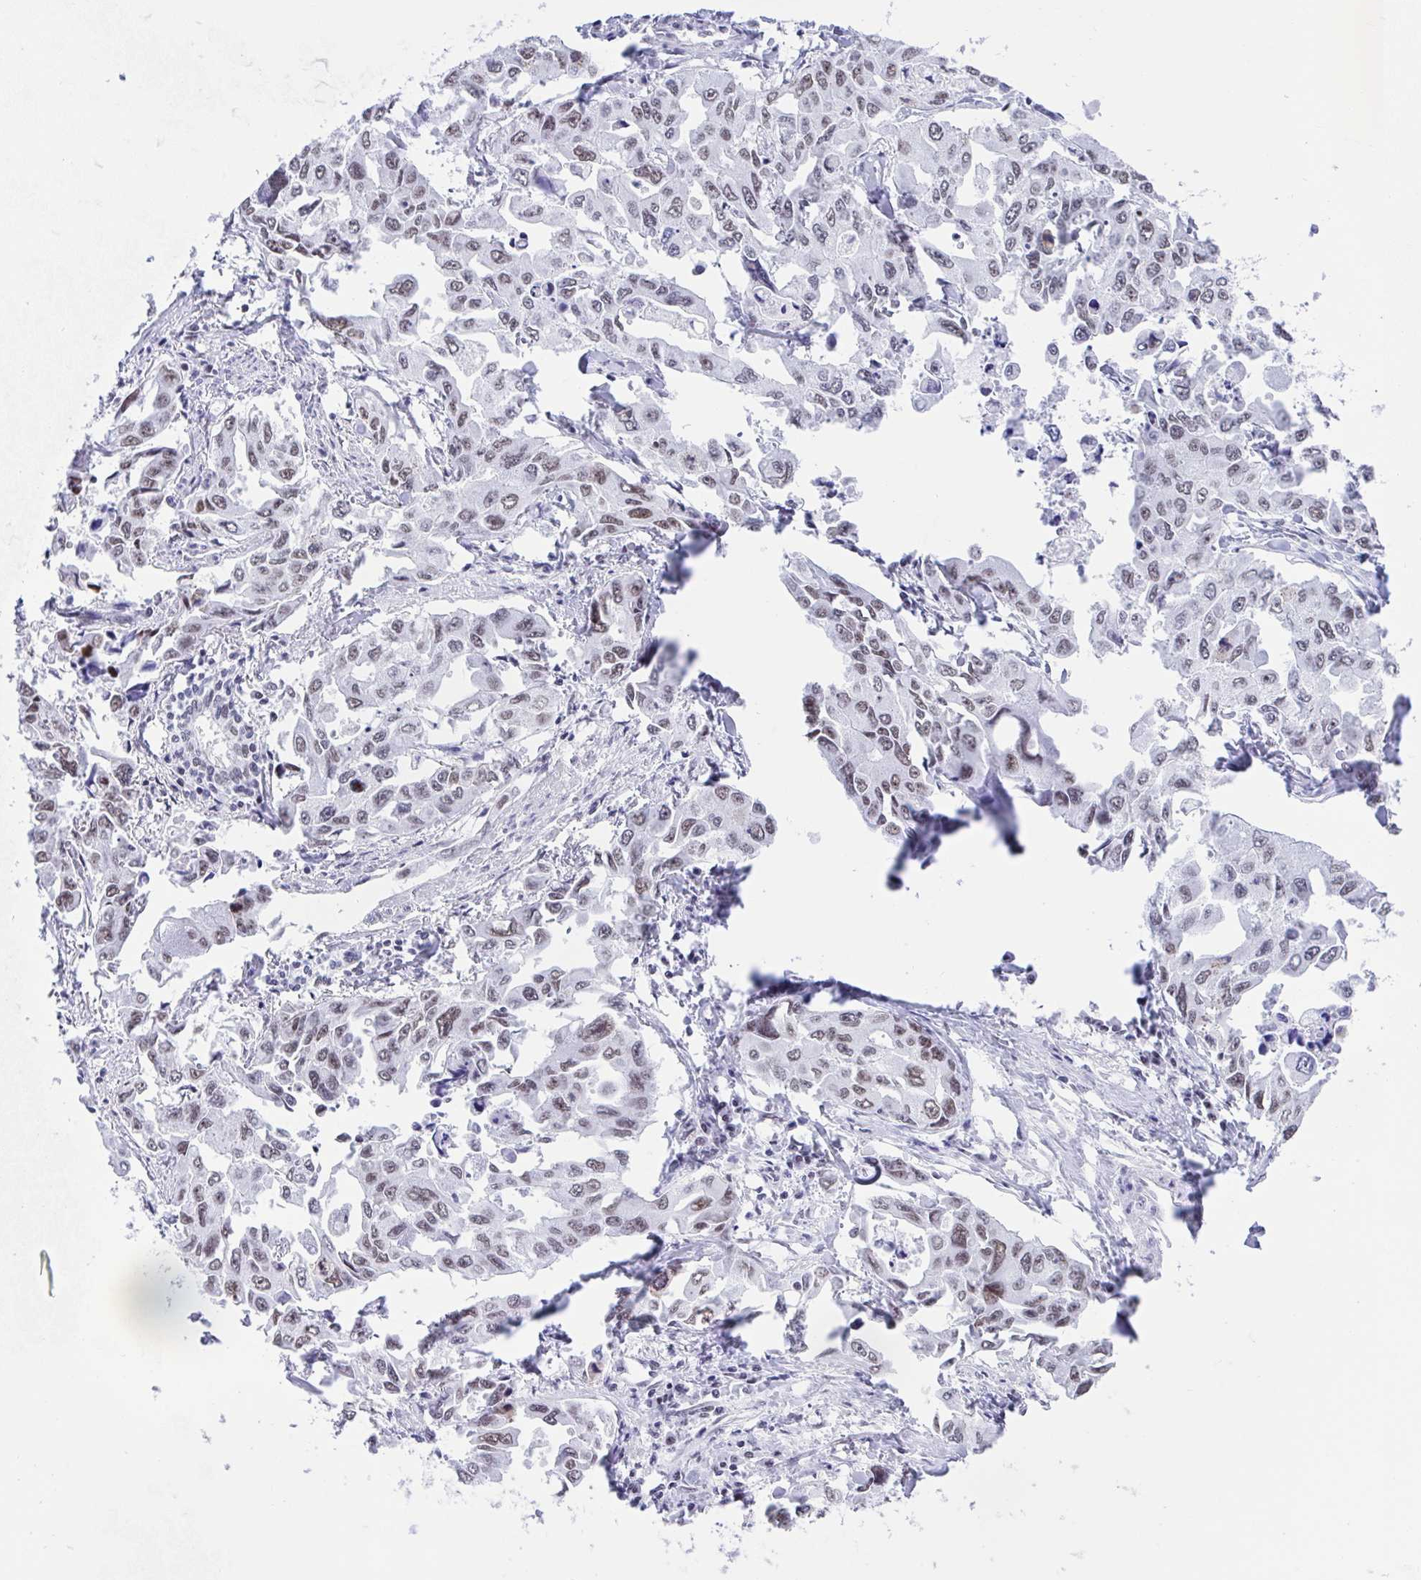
{"staining": {"intensity": "weak", "quantity": ">75%", "location": "nuclear"}, "tissue": "lung cancer", "cell_type": "Tumor cells", "image_type": "cancer", "snomed": [{"axis": "morphology", "description": "Adenocarcinoma, NOS"}, {"axis": "topography", "description": "Lung"}], "caption": "IHC histopathology image of lung cancer stained for a protein (brown), which demonstrates low levels of weak nuclear staining in approximately >75% of tumor cells.", "gene": "DDX52", "patient": {"sex": "male", "age": 64}}